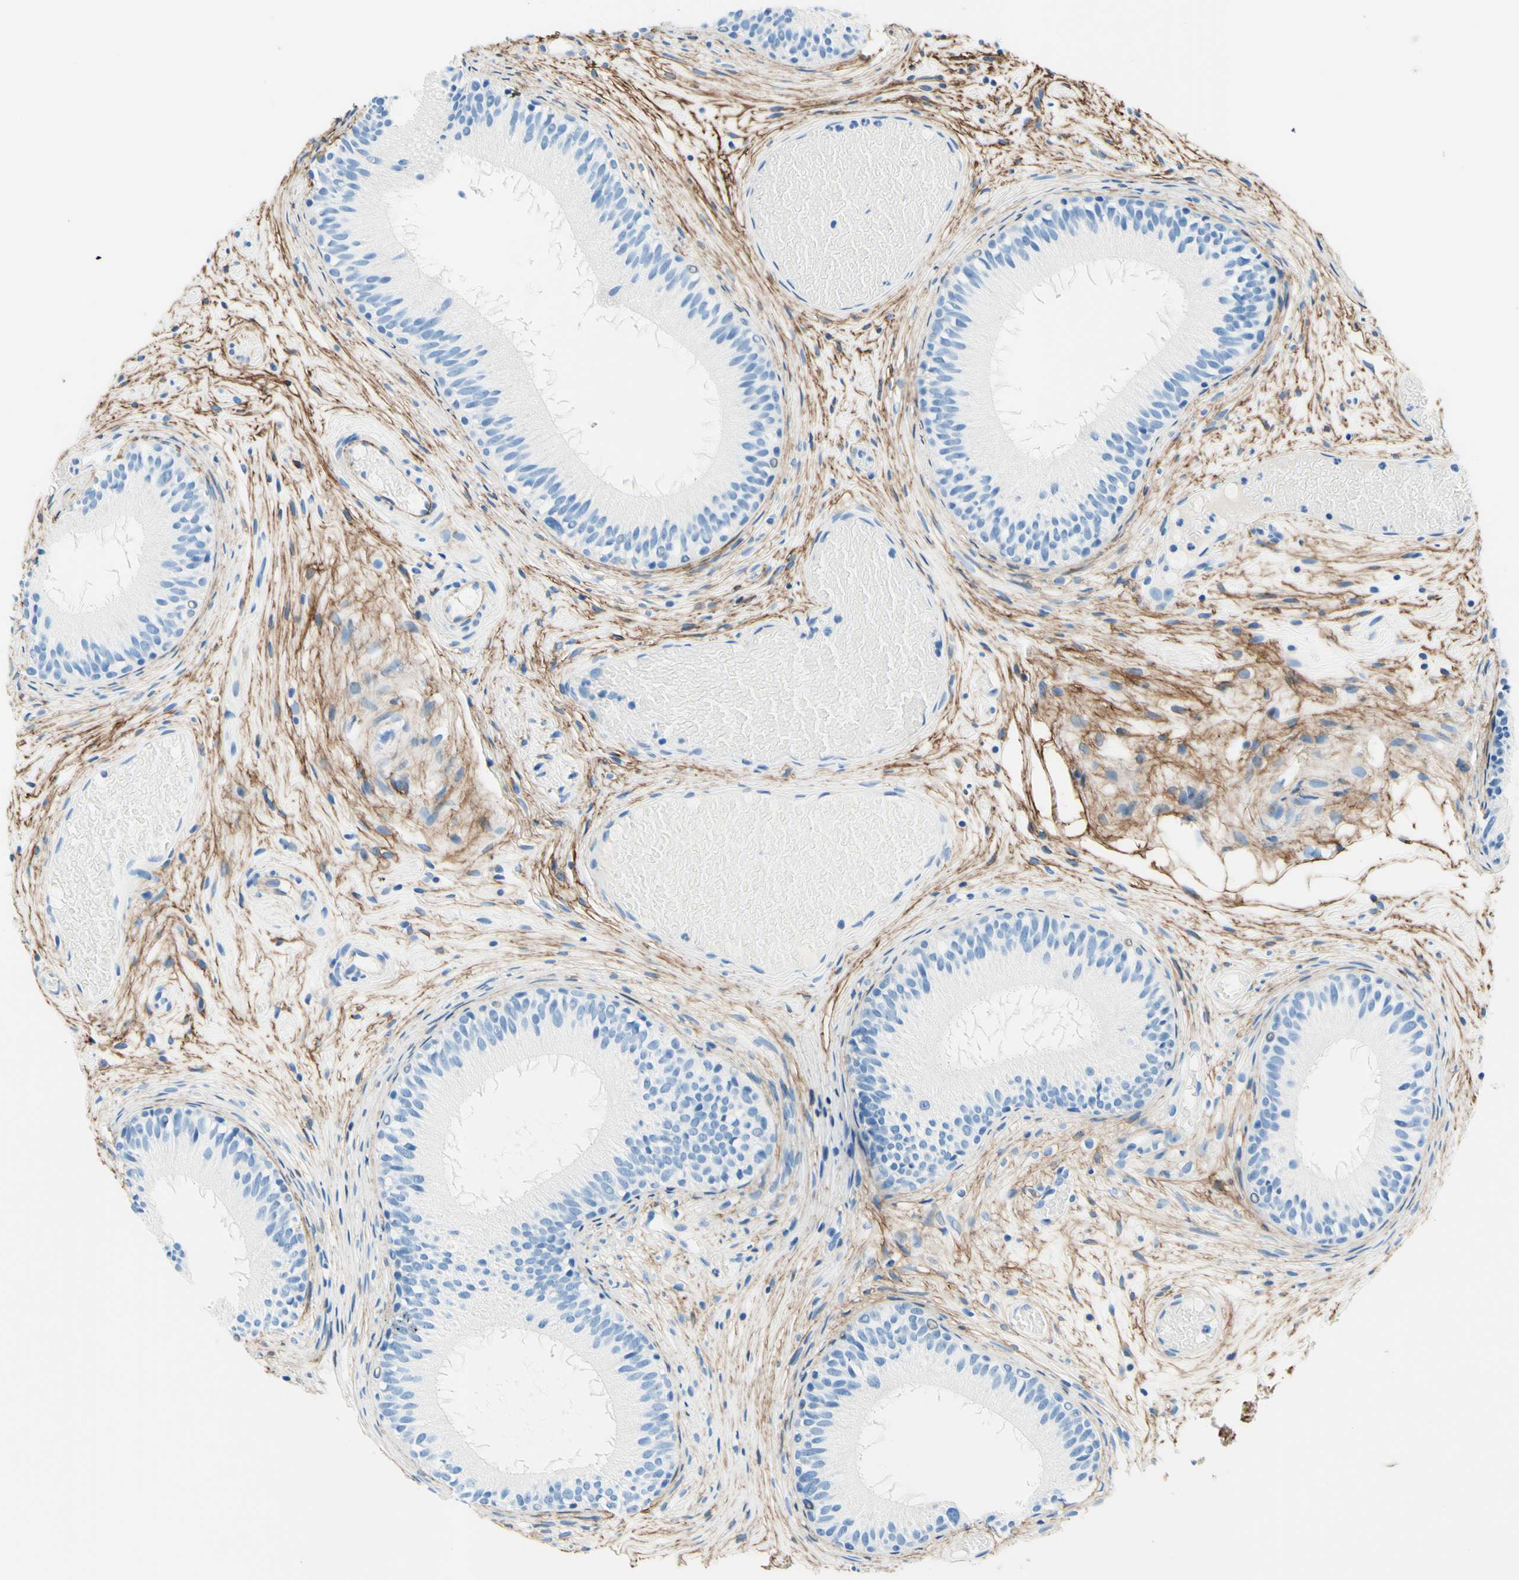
{"staining": {"intensity": "negative", "quantity": "none", "location": "none"}, "tissue": "epididymis", "cell_type": "Glandular cells", "image_type": "normal", "snomed": [{"axis": "morphology", "description": "Normal tissue, NOS"}, {"axis": "morphology", "description": "Atrophy, NOS"}, {"axis": "topography", "description": "Testis"}, {"axis": "topography", "description": "Epididymis"}], "caption": "Glandular cells show no significant expression in benign epididymis. (Brightfield microscopy of DAB (3,3'-diaminobenzidine) immunohistochemistry (IHC) at high magnification).", "gene": "MFAP5", "patient": {"sex": "male", "age": 18}}